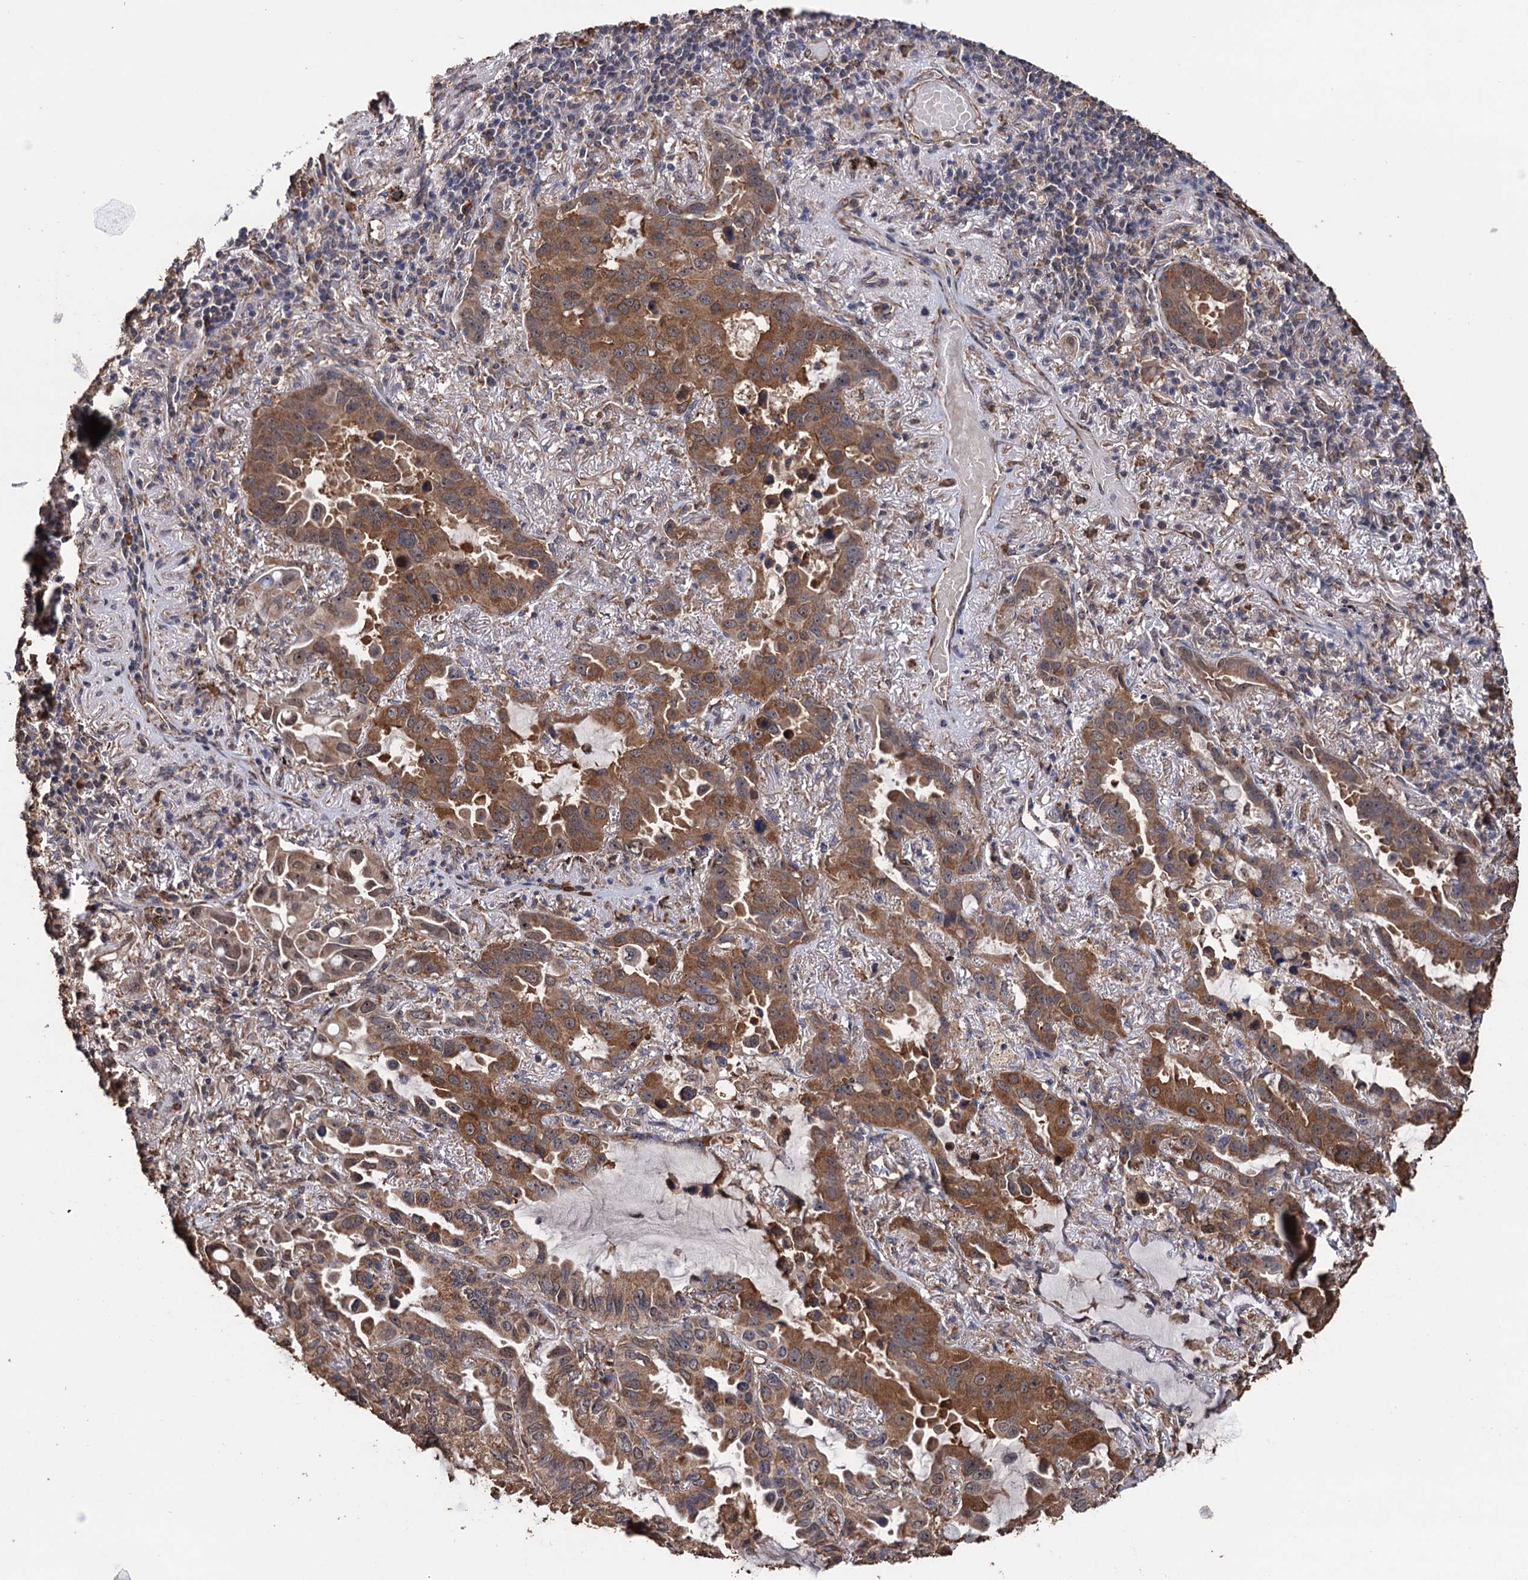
{"staining": {"intensity": "moderate", "quantity": ">75%", "location": "cytoplasmic/membranous,nuclear"}, "tissue": "lung cancer", "cell_type": "Tumor cells", "image_type": "cancer", "snomed": [{"axis": "morphology", "description": "Adenocarcinoma, NOS"}, {"axis": "topography", "description": "Lung"}], "caption": "The image exhibits immunohistochemical staining of lung adenocarcinoma. There is moderate cytoplasmic/membranous and nuclear positivity is seen in approximately >75% of tumor cells.", "gene": "TBC1D12", "patient": {"sex": "male", "age": 64}}